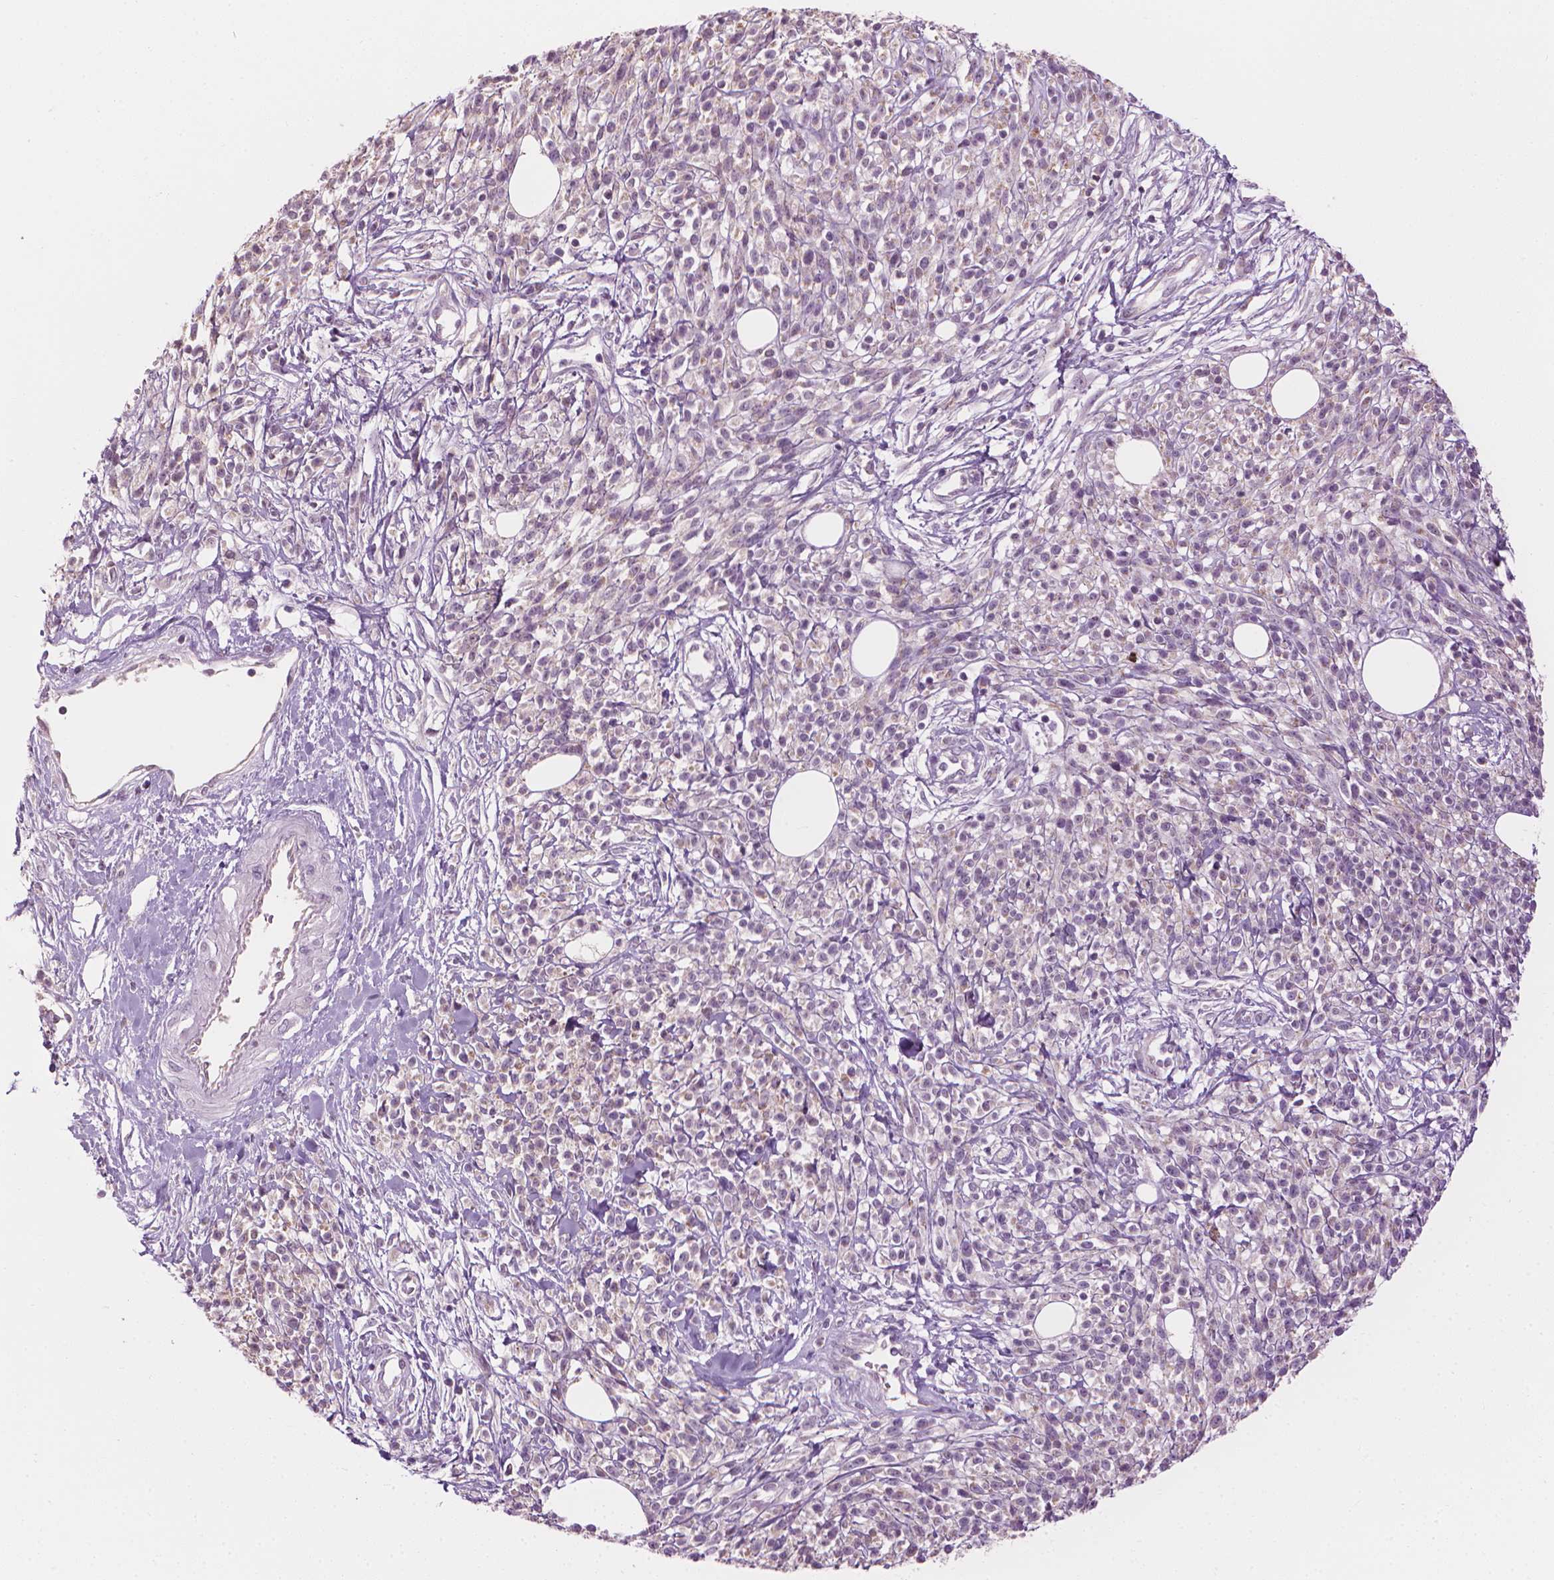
{"staining": {"intensity": "weak", "quantity": "25%-75%", "location": "cytoplasmic/membranous"}, "tissue": "melanoma", "cell_type": "Tumor cells", "image_type": "cancer", "snomed": [{"axis": "morphology", "description": "Malignant melanoma, NOS"}, {"axis": "topography", "description": "Skin"}, {"axis": "topography", "description": "Skin of trunk"}], "caption": "About 25%-75% of tumor cells in malignant melanoma exhibit weak cytoplasmic/membranous protein positivity as visualized by brown immunohistochemical staining.", "gene": "CFAP126", "patient": {"sex": "male", "age": 74}}